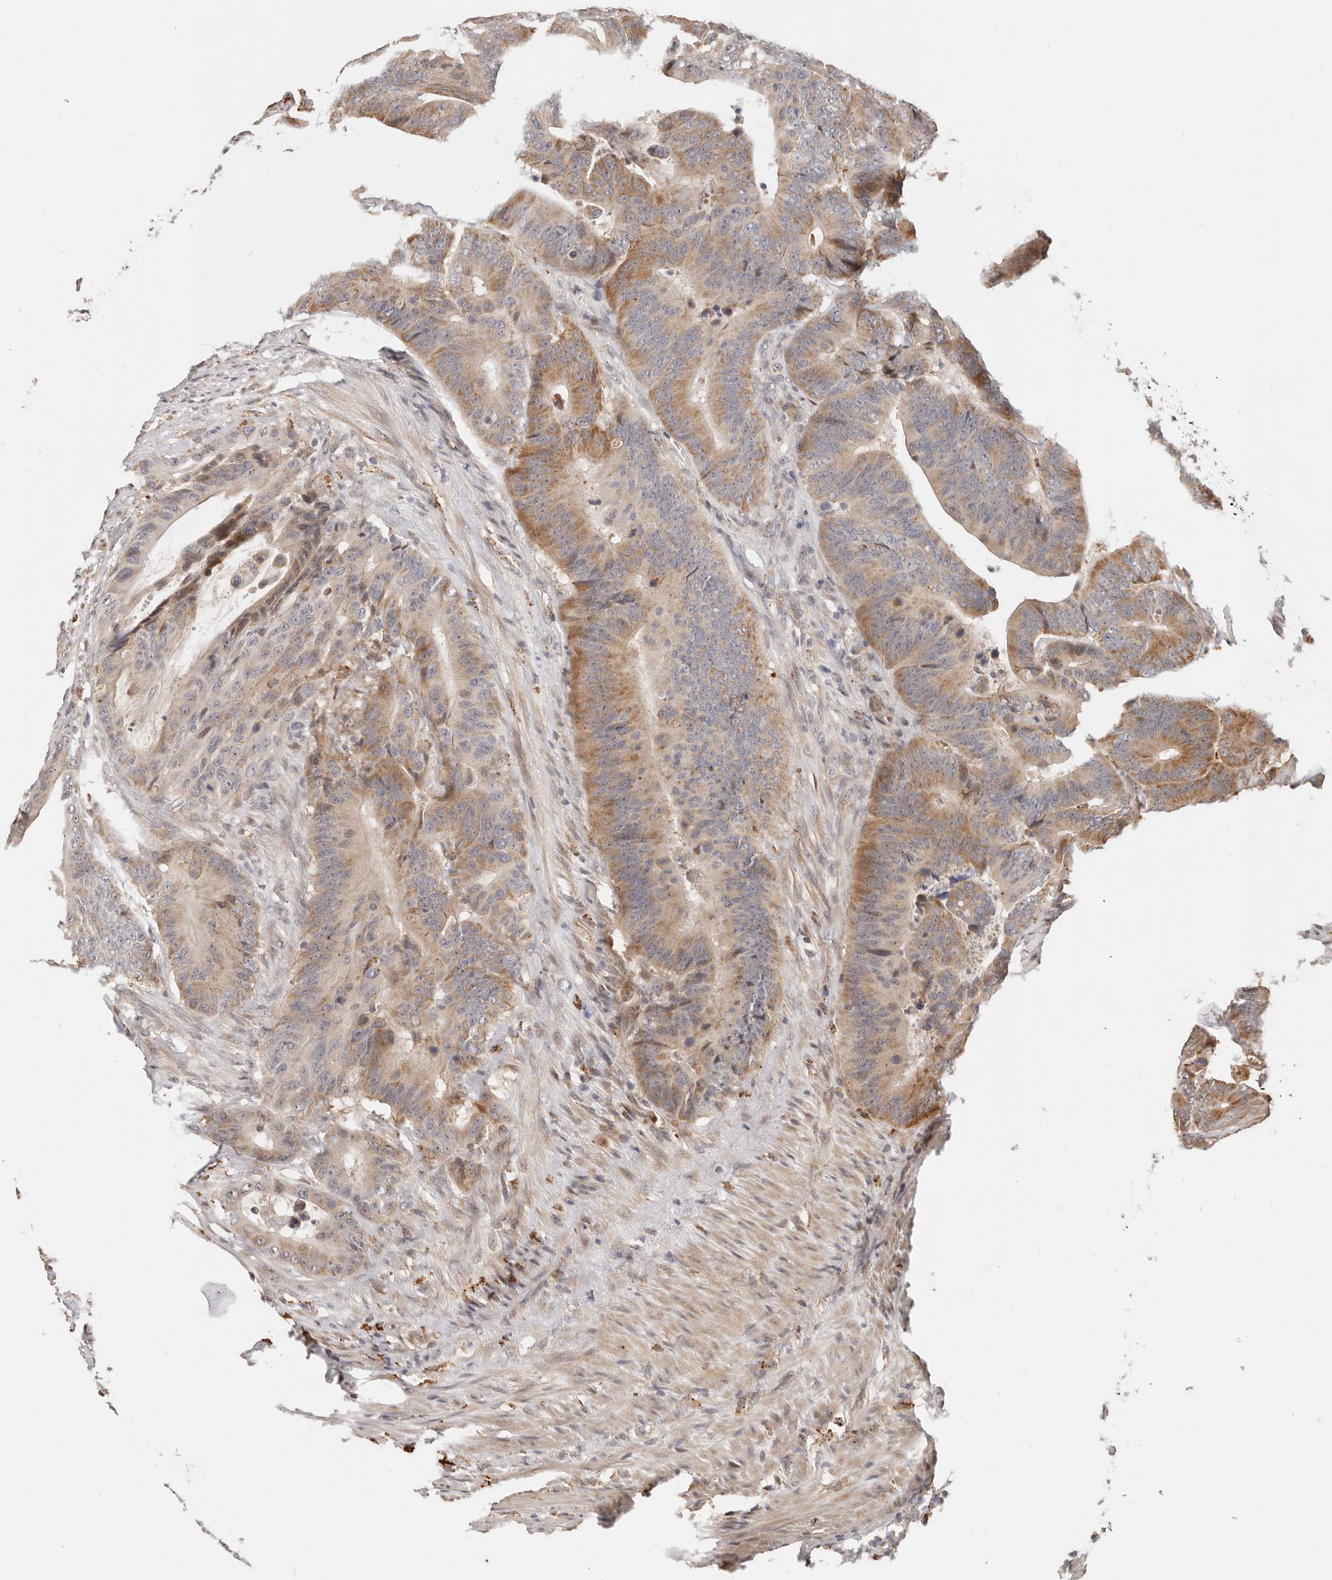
{"staining": {"intensity": "moderate", "quantity": "25%-75%", "location": "cytoplasmic/membranous"}, "tissue": "colorectal cancer", "cell_type": "Tumor cells", "image_type": "cancer", "snomed": [{"axis": "morphology", "description": "Adenocarcinoma, NOS"}, {"axis": "topography", "description": "Colon"}], "caption": "An image showing moderate cytoplasmic/membranous expression in approximately 25%-75% of tumor cells in adenocarcinoma (colorectal), as visualized by brown immunohistochemical staining.", "gene": "ZRANB1", "patient": {"sex": "male", "age": 83}}